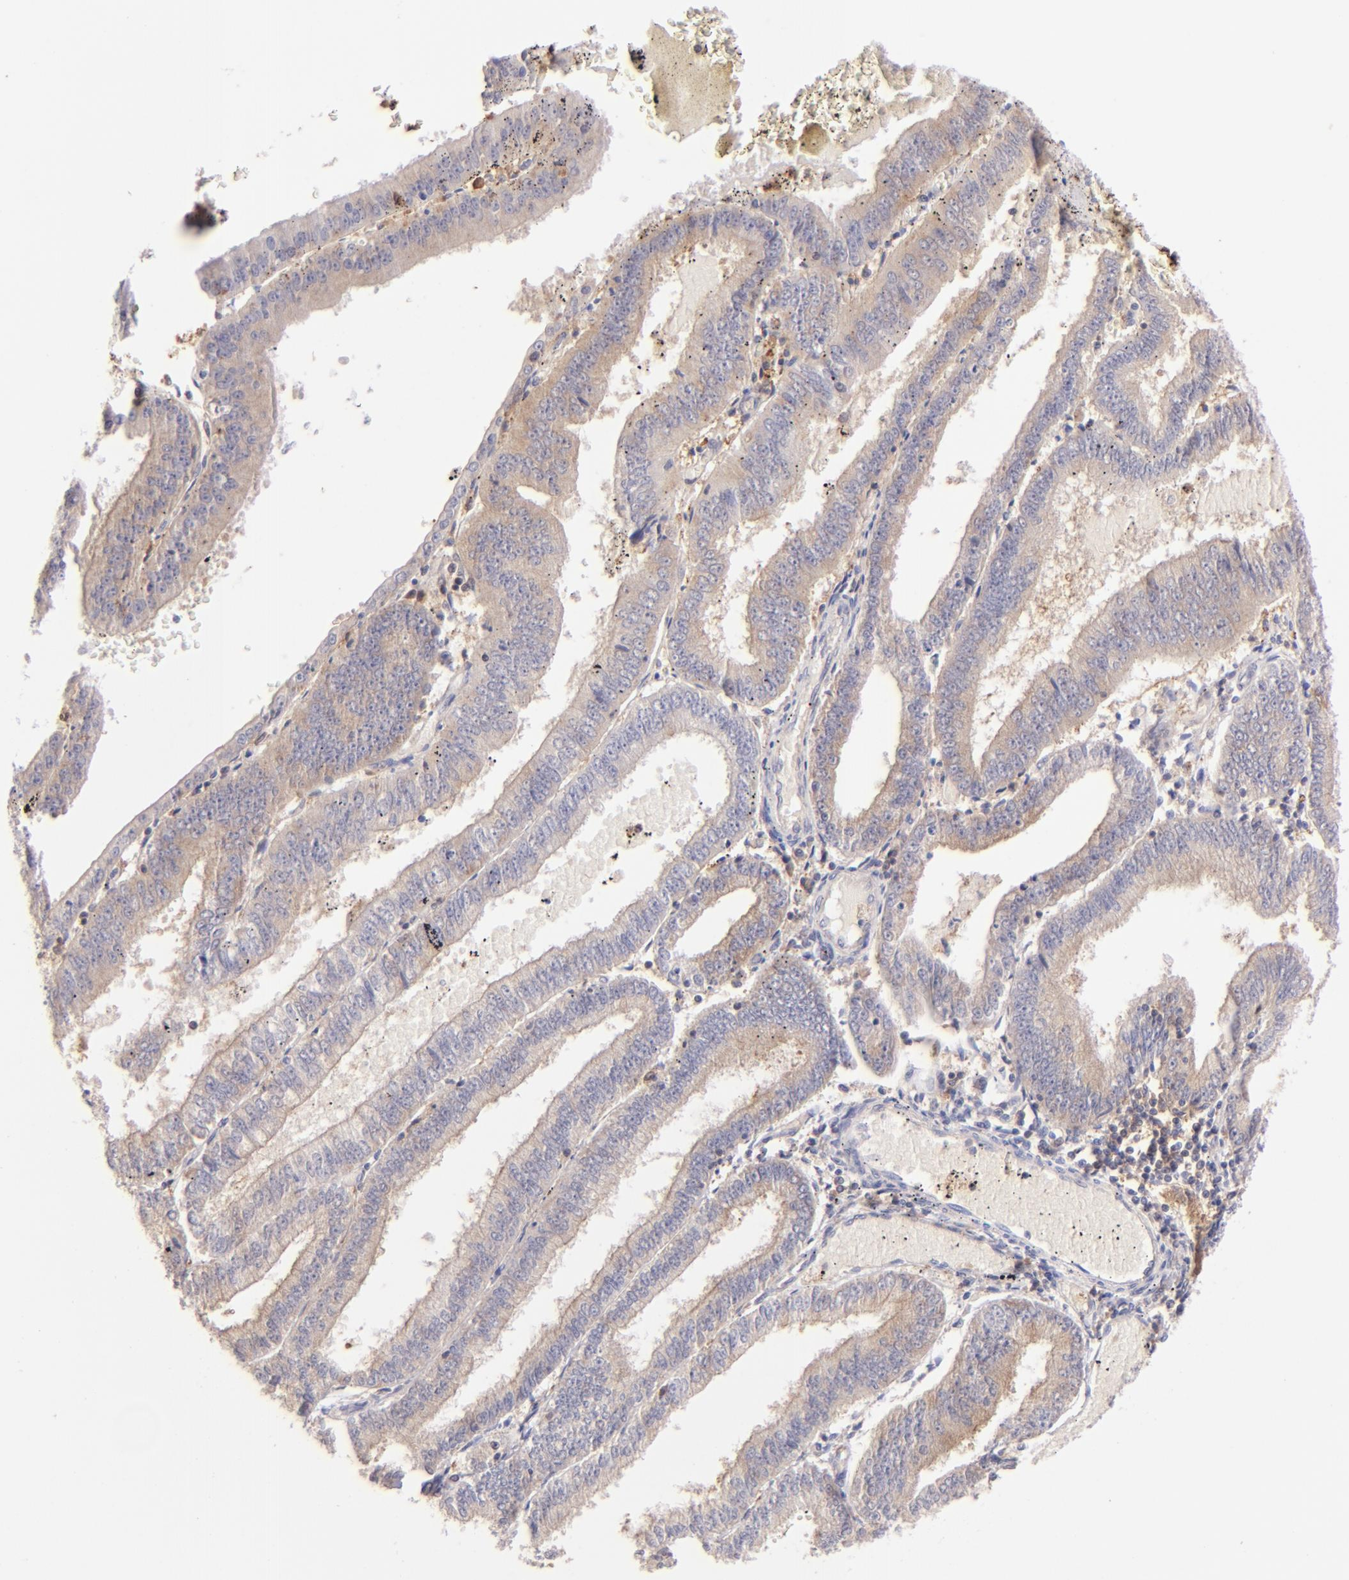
{"staining": {"intensity": "weak", "quantity": ">75%", "location": "cytoplasmic/membranous"}, "tissue": "endometrial cancer", "cell_type": "Tumor cells", "image_type": "cancer", "snomed": [{"axis": "morphology", "description": "Adenocarcinoma, NOS"}, {"axis": "topography", "description": "Endometrium"}], "caption": "Adenocarcinoma (endometrial) stained for a protein (brown) displays weak cytoplasmic/membranous positive positivity in approximately >75% of tumor cells.", "gene": "BTK", "patient": {"sex": "female", "age": 66}}